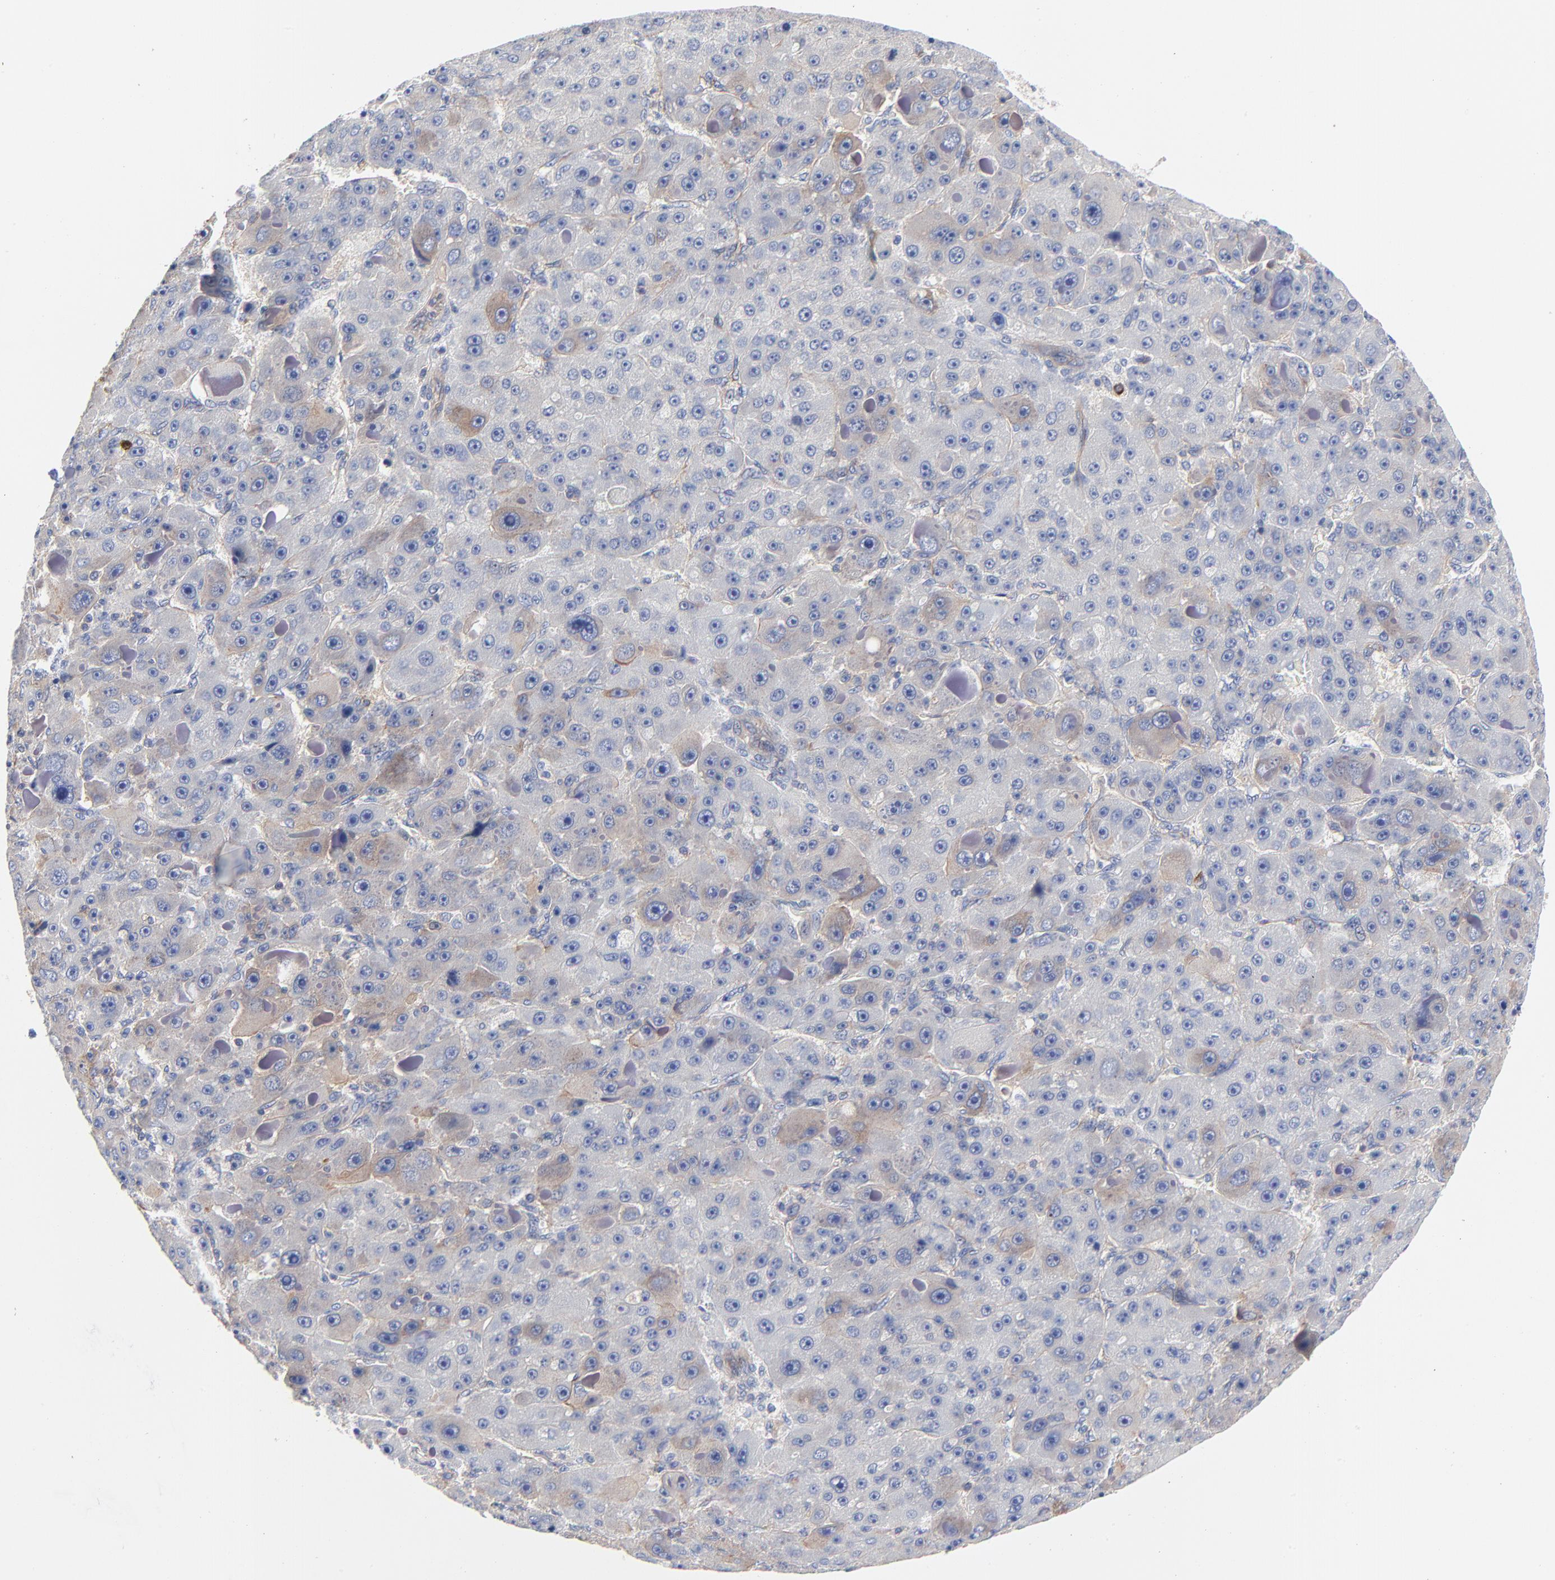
{"staining": {"intensity": "weak", "quantity": "<25%", "location": "cytoplasmic/membranous"}, "tissue": "liver cancer", "cell_type": "Tumor cells", "image_type": "cancer", "snomed": [{"axis": "morphology", "description": "Carcinoma, Hepatocellular, NOS"}, {"axis": "topography", "description": "Liver"}], "caption": "DAB immunohistochemical staining of human liver cancer (hepatocellular carcinoma) exhibits no significant positivity in tumor cells.", "gene": "CD2AP", "patient": {"sex": "male", "age": 76}}